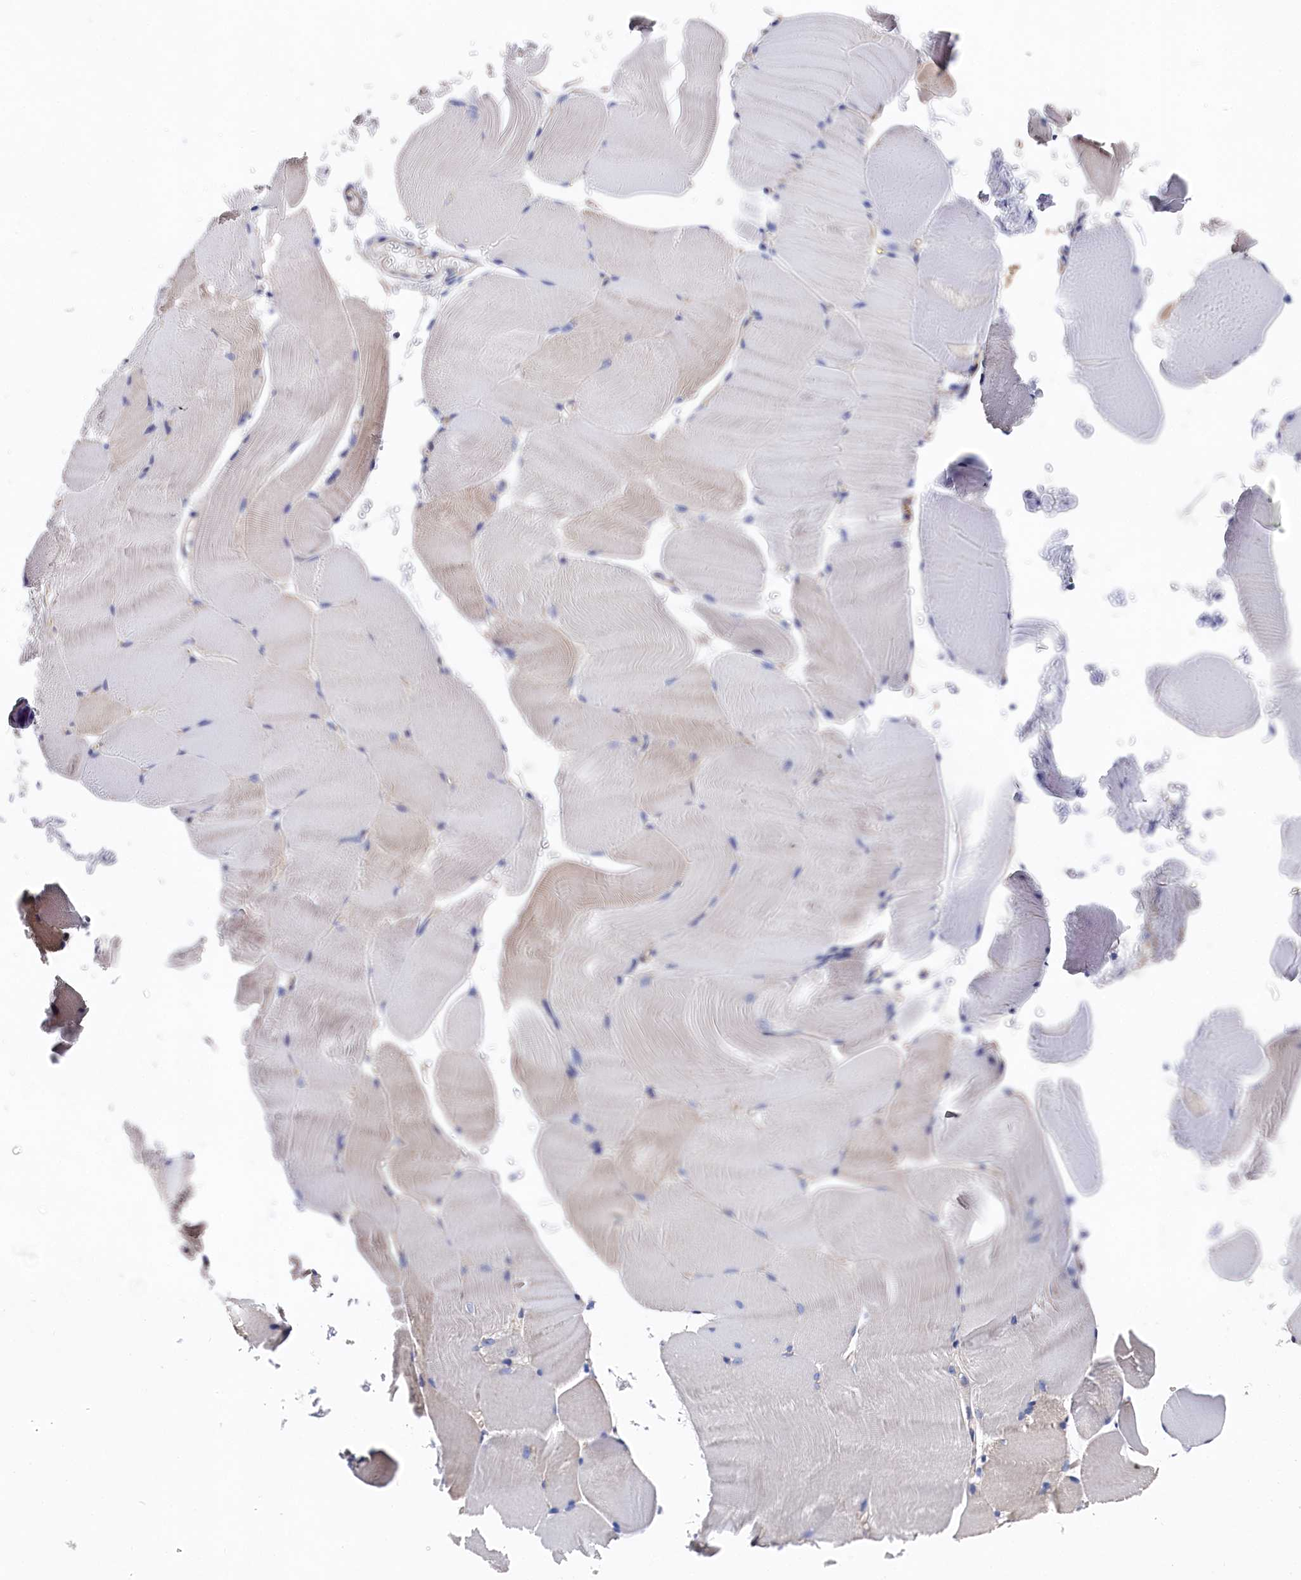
{"staining": {"intensity": "negative", "quantity": "none", "location": "none"}, "tissue": "skeletal muscle", "cell_type": "Myocytes", "image_type": "normal", "snomed": [{"axis": "morphology", "description": "Normal tissue, NOS"}, {"axis": "topography", "description": "Skeletal muscle"}, {"axis": "topography", "description": "Parathyroid gland"}], "caption": "A high-resolution image shows IHC staining of benign skeletal muscle, which shows no significant expression in myocytes. The staining was performed using DAB (3,3'-diaminobenzidine) to visualize the protein expression in brown, while the nuclei were stained in blue with hematoxylin (Magnification: 20x).", "gene": "BHMT", "patient": {"sex": "female", "age": 37}}